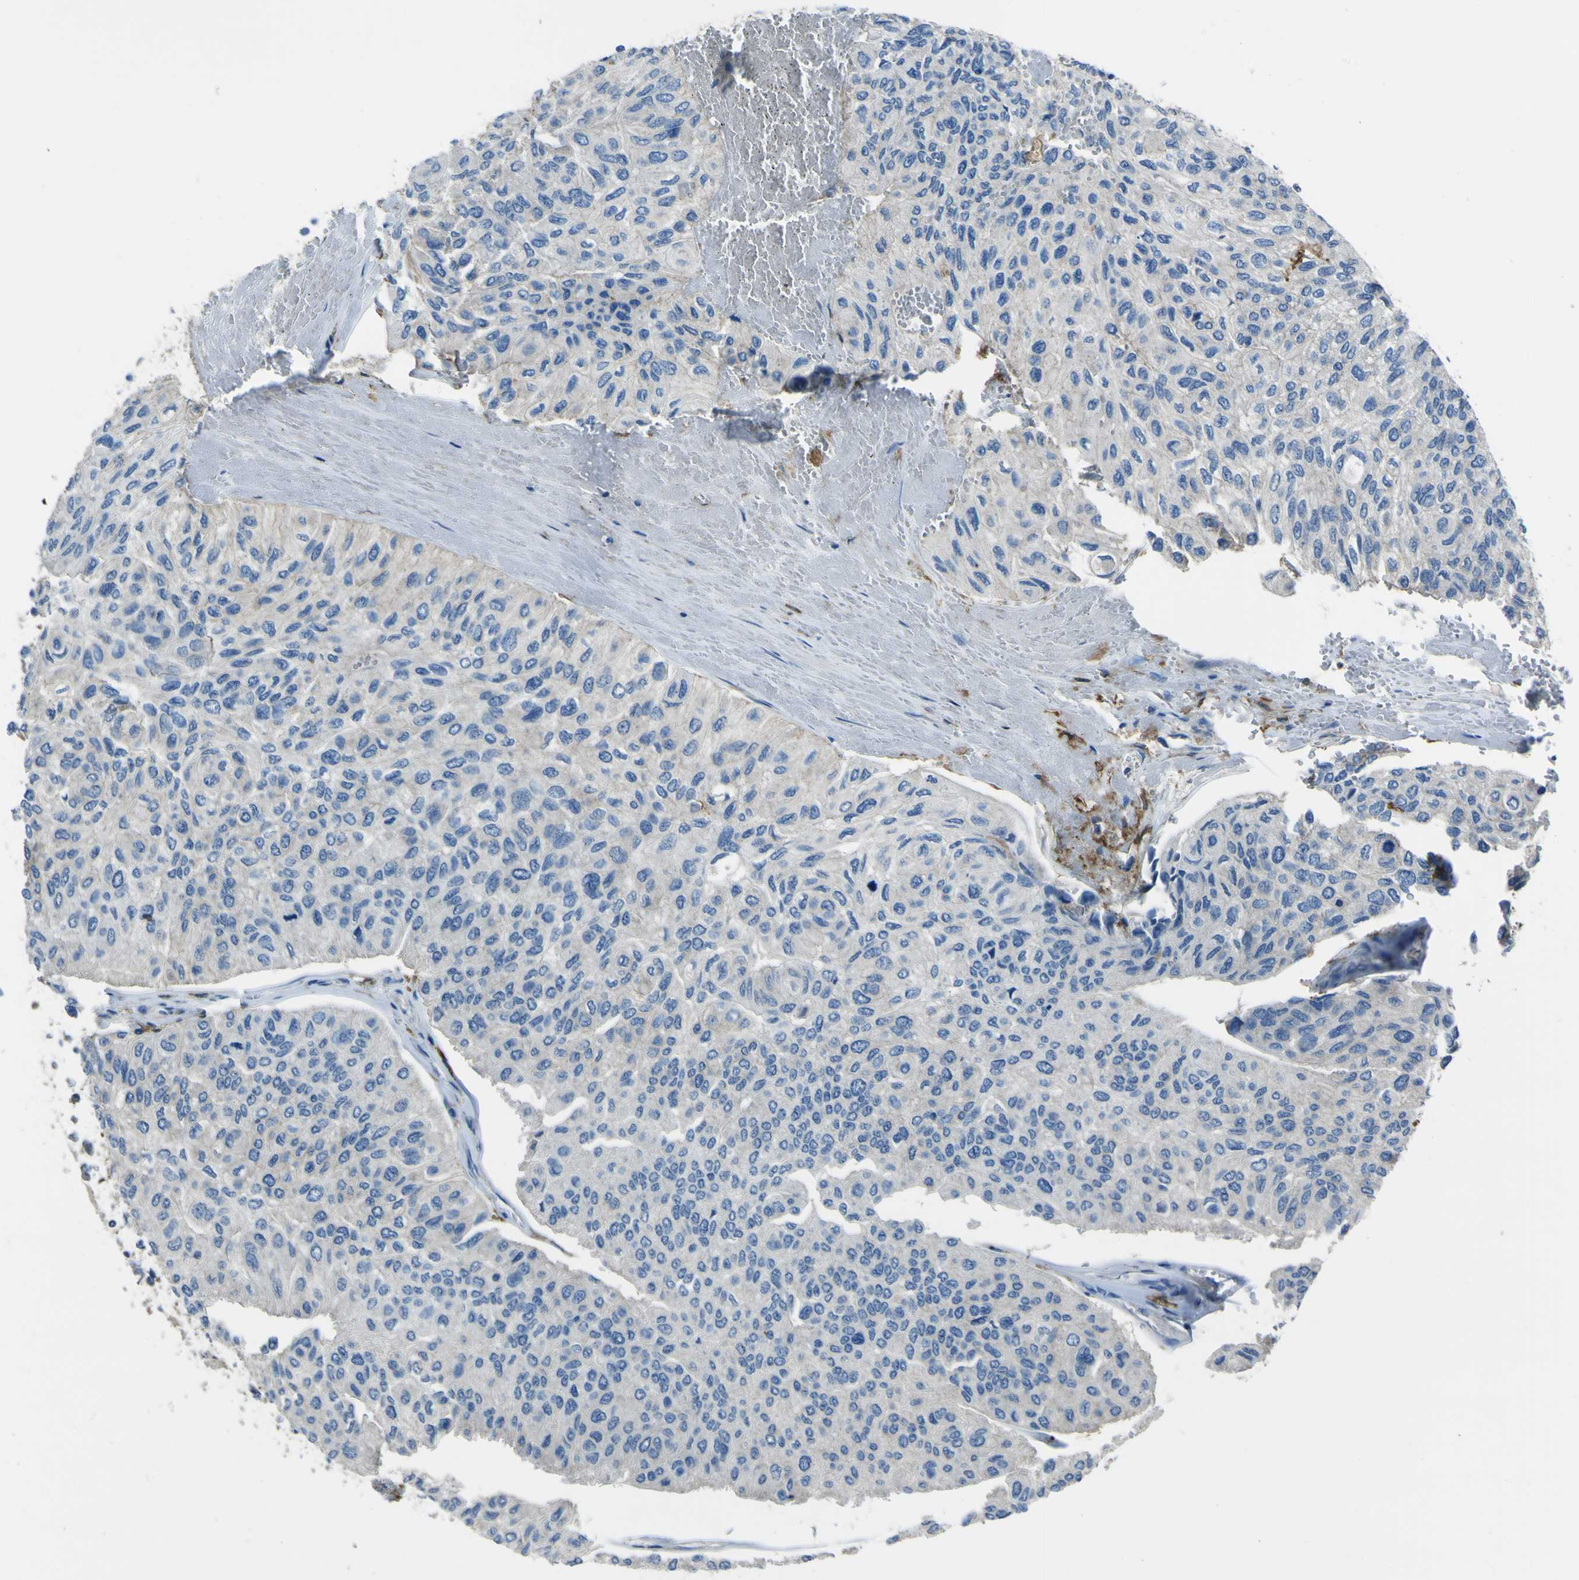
{"staining": {"intensity": "negative", "quantity": "none", "location": "none"}, "tissue": "urothelial cancer", "cell_type": "Tumor cells", "image_type": "cancer", "snomed": [{"axis": "morphology", "description": "Urothelial carcinoma, High grade"}, {"axis": "topography", "description": "Urinary bladder"}], "caption": "Immunohistochemistry (IHC) photomicrograph of urothelial cancer stained for a protein (brown), which shows no staining in tumor cells.", "gene": "LAIR1", "patient": {"sex": "male", "age": 66}}